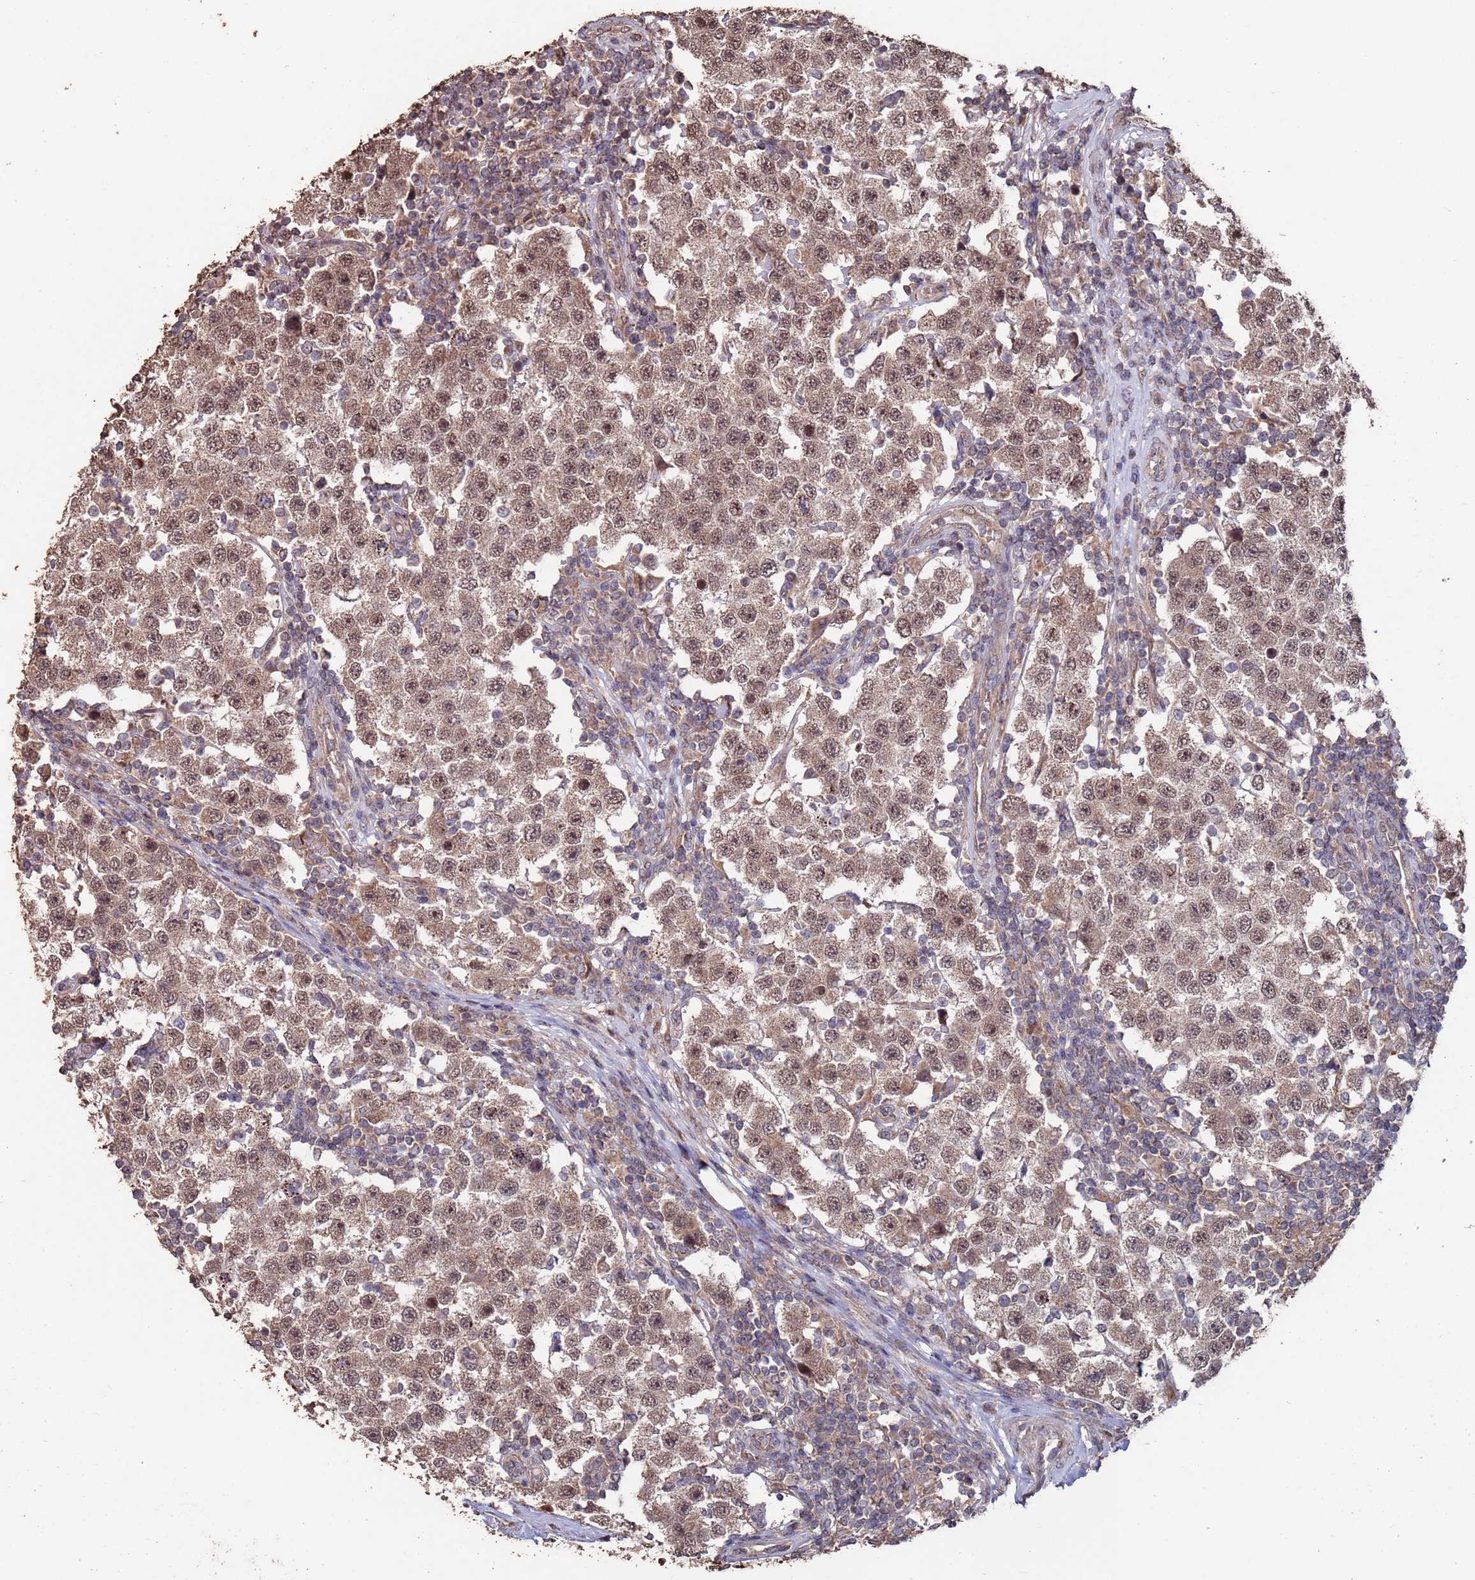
{"staining": {"intensity": "moderate", "quantity": ">75%", "location": "cytoplasmic/membranous,nuclear"}, "tissue": "testis cancer", "cell_type": "Tumor cells", "image_type": "cancer", "snomed": [{"axis": "morphology", "description": "Seminoma, NOS"}, {"axis": "topography", "description": "Testis"}], "caption": "An IHC image of neoplastic tissue is shown. Protein staining in brown highlights moderate cytoplasmic/membranous and nuclear positivity in testis cancer within tumor cells.", "gene": "PRR7", "patient": {"sex": "male", "age": 34}}